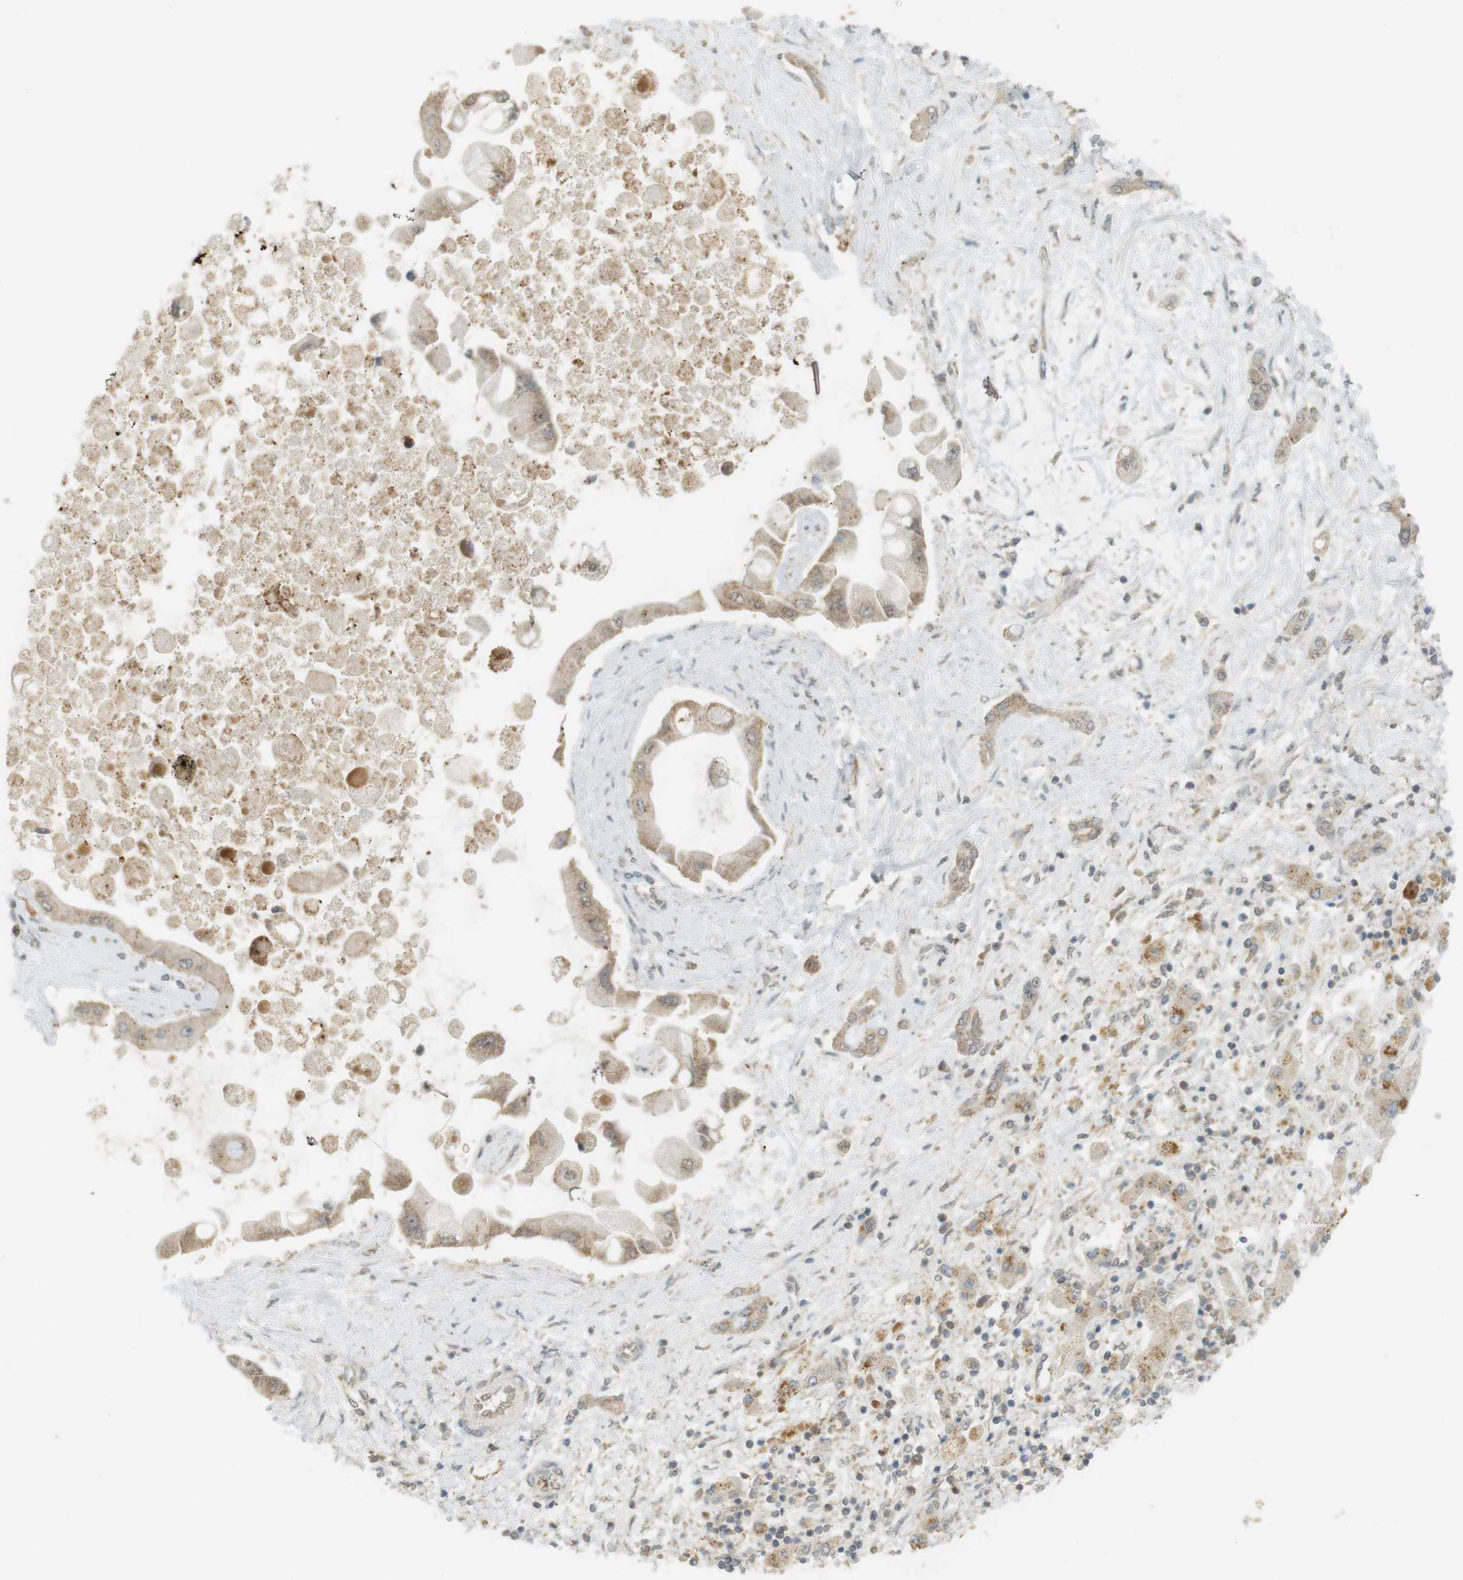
{"staining": {"intensity": "weak", "quantity": ">75%", "location": "cytoplasmic/membranous"}, "tissue": "liver cancer", "cell_type": "Tumor cells", "image_type": "cancer", "snomed": [{"axis": "morphology", "description": "Cholangiocarcinoma"}, {"axis": "topography", "description": "Liver"}], "caption": "Approximately >75% of tumor cells in liver cancer (cholangiocarcinoma) reveal weak cytoplasmic/membranous protein staining as visualized by brown immunohistochemical staining.", "gene": "TTK", "patient": {"sex": "male", "age": 50}}